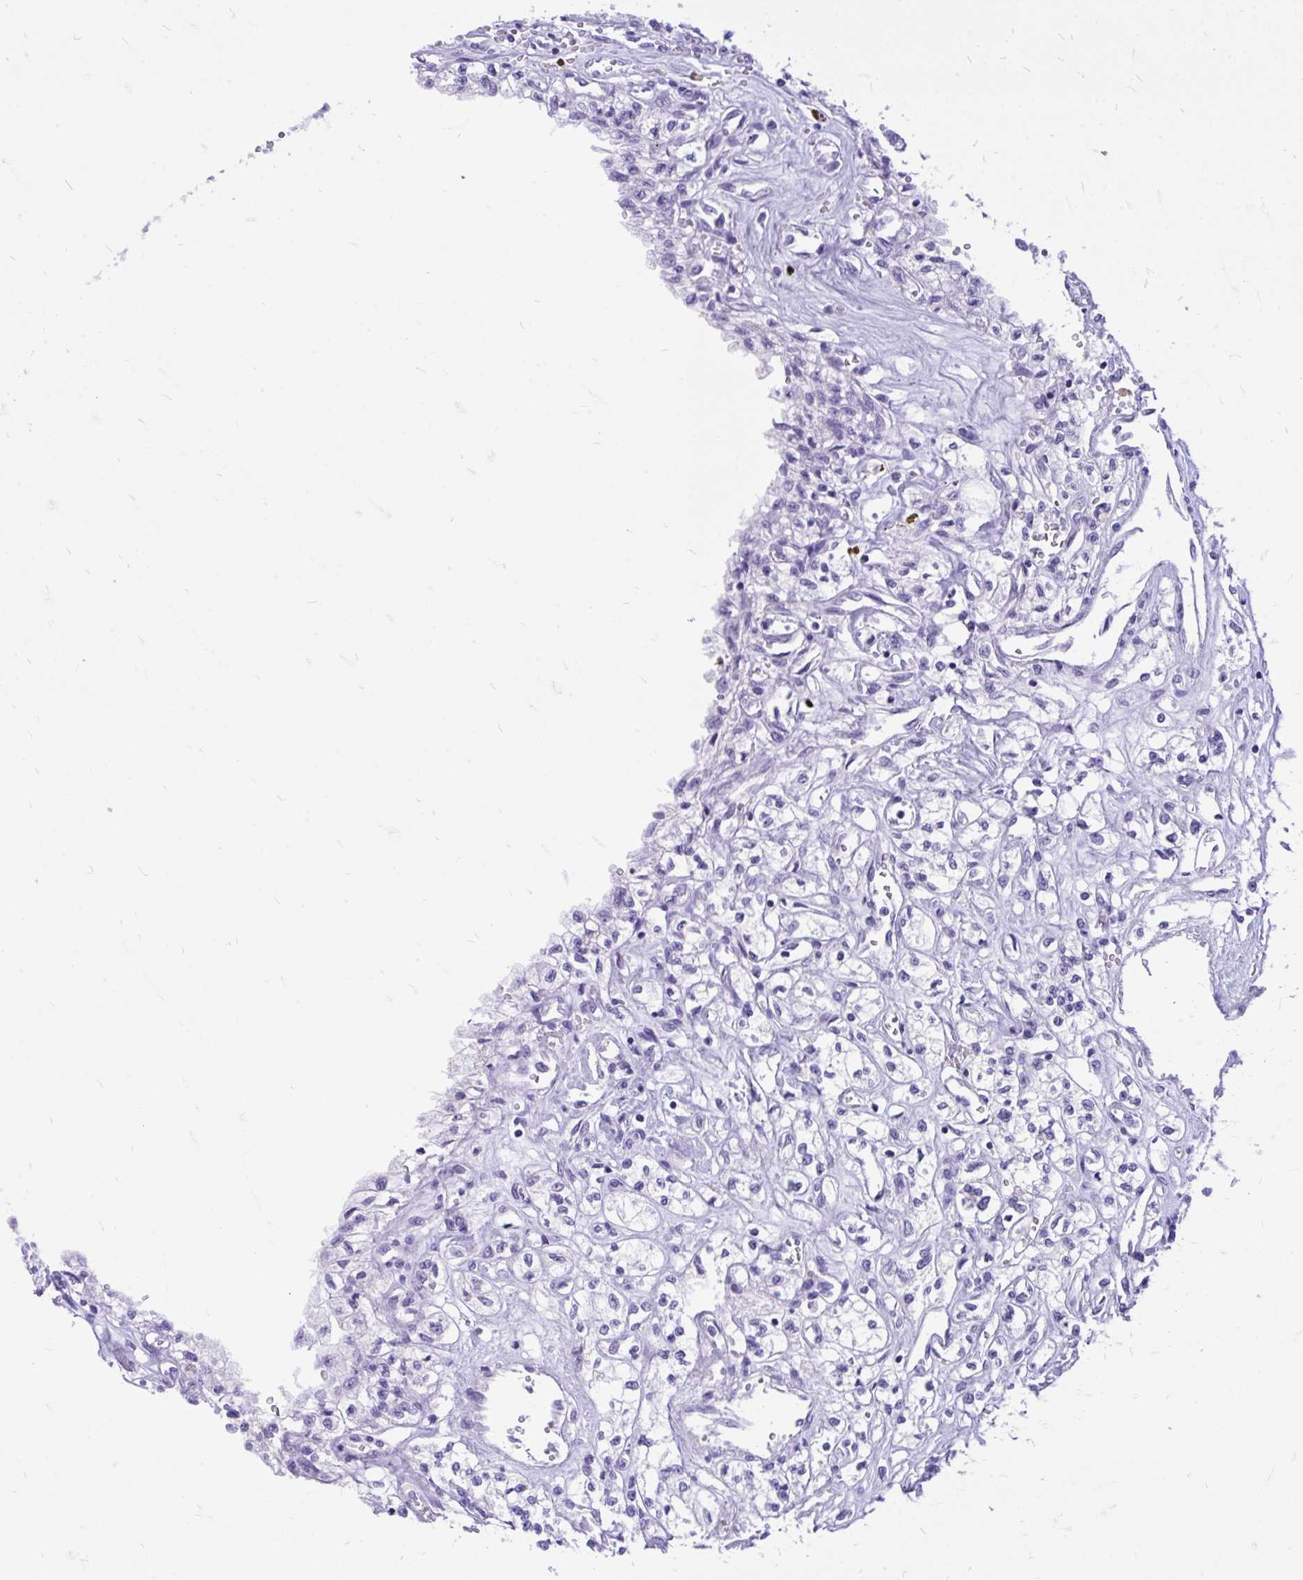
{"staining": {"intensity": "negative", "quantity": "none", "location": "none"}, "tissue": "renal cancer", "cell_type": "Tumor cells", "image_type": "cancer", "snomed": [{"axis": "morphology", "description": "Adenocarcinoma, NOS"}, {"axis": "topography", "description": "Kidney"}], "caption": "High magnification brightfield microscopy of renal cancer (adenocarcinoma) stained with DAB (3,3'-diaminobenzidine) (brown) and counterstained with hematoxylin (blue): tumor cells show no significant expression.", "gene": "MON1A", "patient": {"sex": "male", "age": 56}}